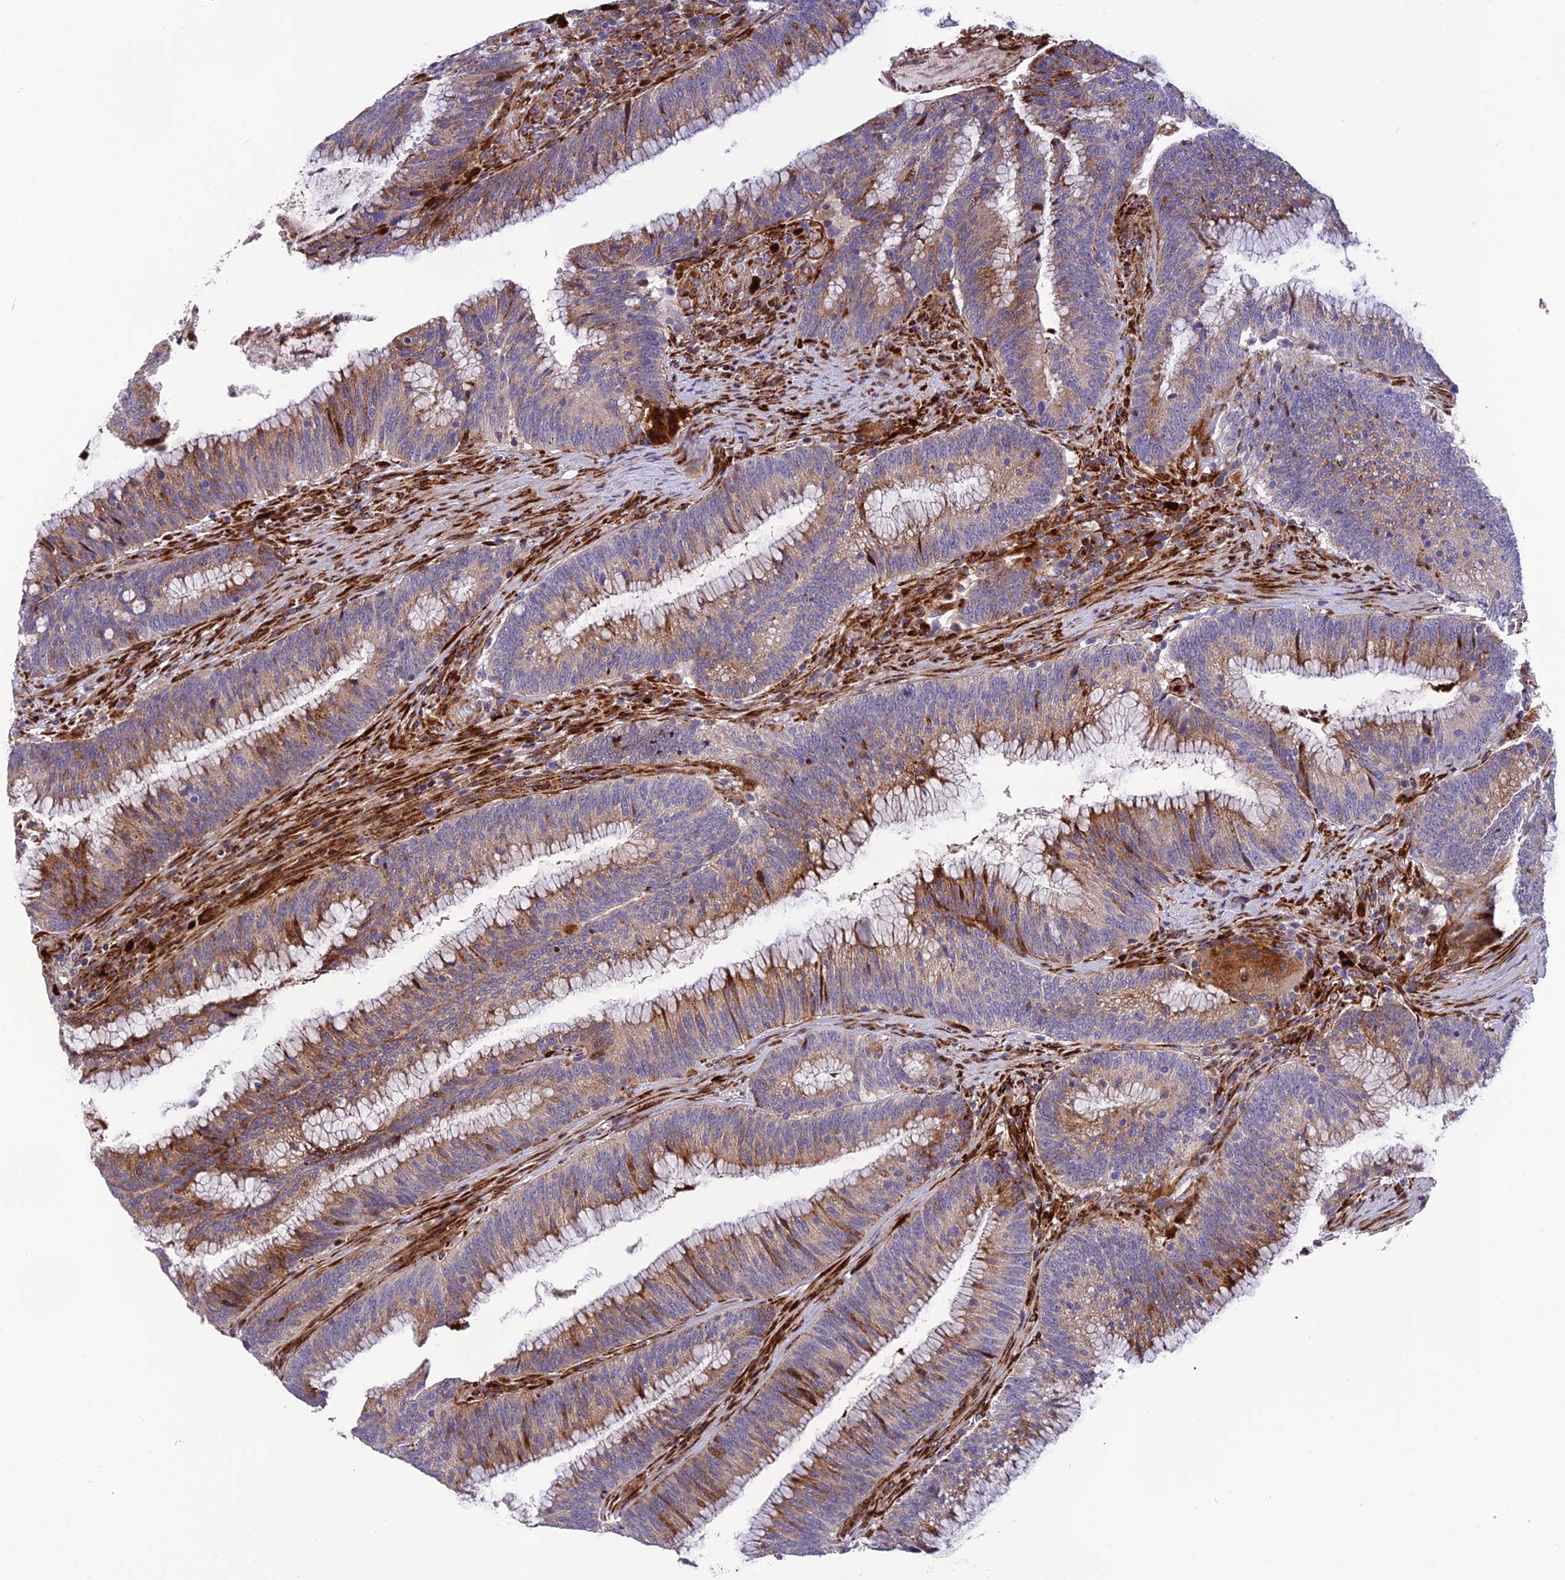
{"staining": {"intensity": "moderate", "quantity": ">75%", "location": "cytoplasmic/membranous"}, "tissue": "colorectal cancer", "cell_type": "Tumor cells", "image_type": "cancer", "snomed": [{"axis": "morphology", "description": "Adenocarcinoma, NOS"}, {"axis": "topography", "description": "Rectum"}], "caption": "Immunohistochemical staining of adenocarcinoma (colorectal) displays medium levels of moderate cytoplasmic/membranous protein positivity in about >75% of tumor cells. (Brightfield microscopy of DAB IHC at high magnification).", "gene": "CPSF4L", "patient": {"sex": "female", "age": 77}}